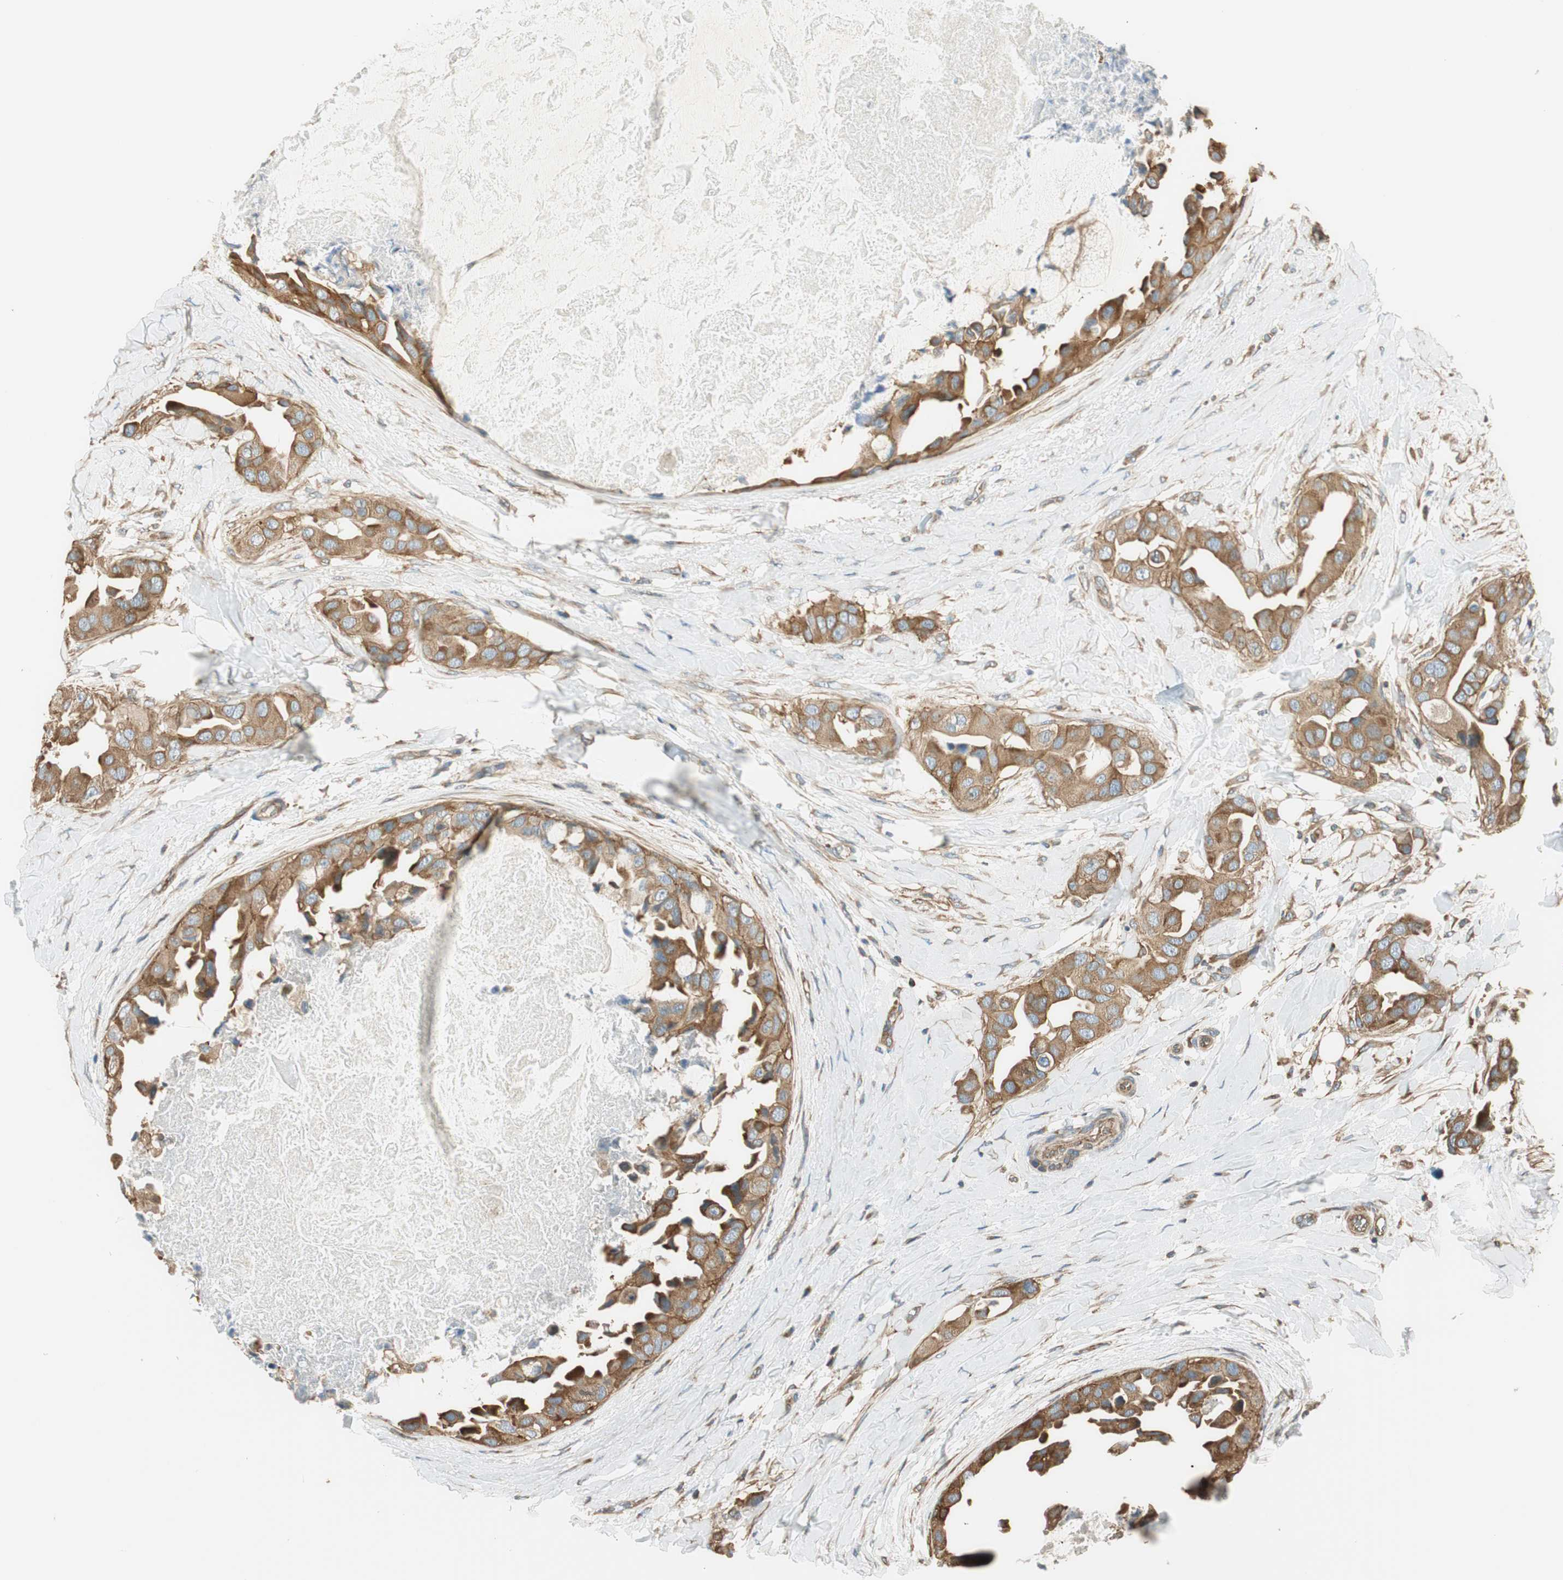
{"staining": {"intensity": "moderate", "quantity": ">75%", "location": "cytoplasmic/membranous"}, "tissue": "breast cancer", "cell_type": "Tumor cells", "image_type": "cancer", "snomed": [{"axis": "morphology", "description": "Duct carcinoma"}, {"axis": "topography", "description": "Breast"}], "caption": "Protein staining of infiltrating ductal carcinoma (breast) tissue displays moderate cytoplasmic/membranous staining in approximately >75% of tumor cells.", "gene": "PI4K2B", "patient": {"sex": "female", "age": 40}}